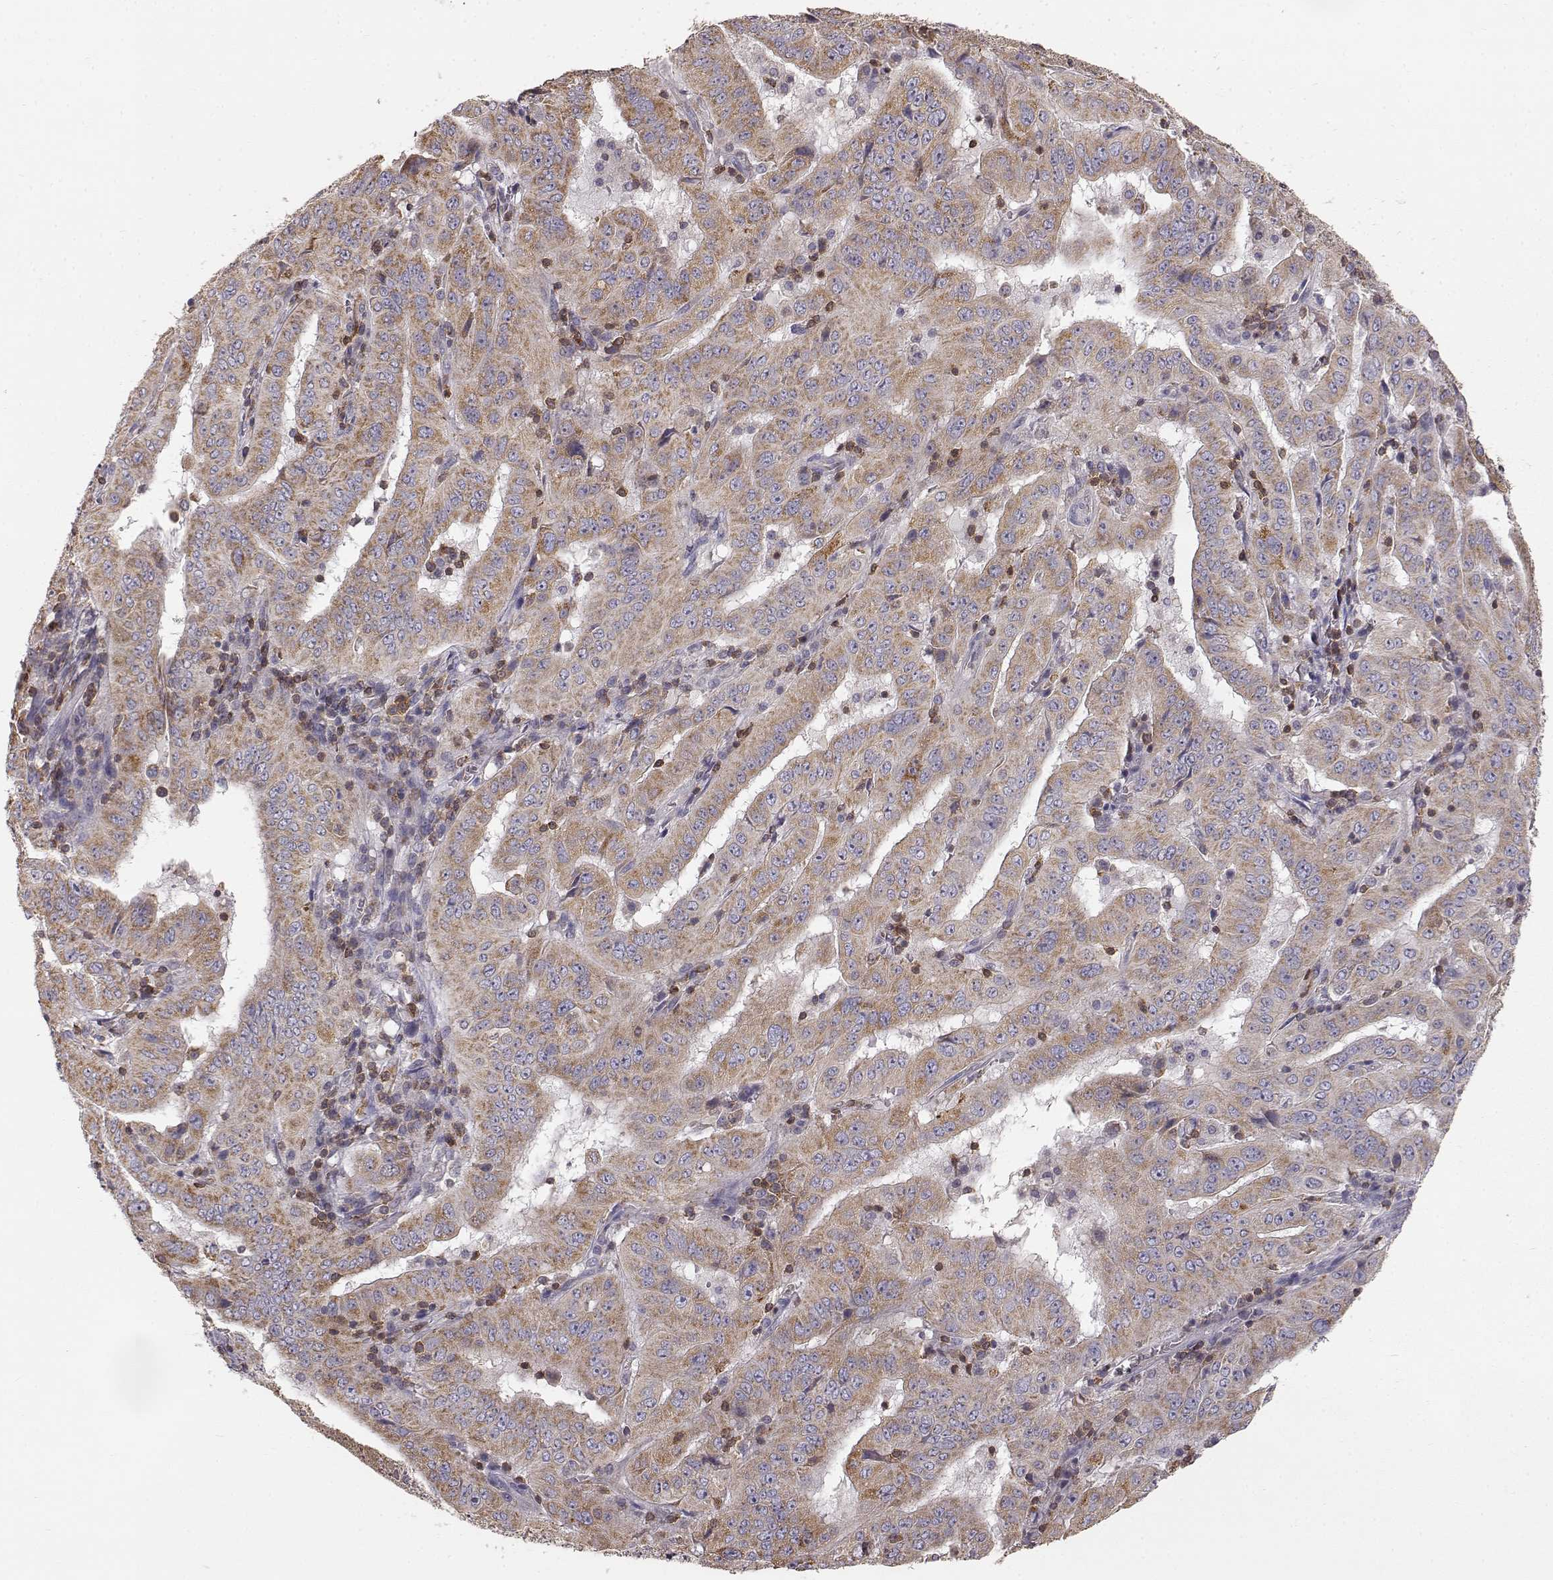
{"staining": {"intensity": "moderate", "quantity": ">75%", "location": "cytoplasmic/membranous"}, "tissue": "pancreatic cancer", "cell_type": "Tumor cells", "image_type": "cancer", "snomed": [{"axis": "morphology", "description": "Adenocarcinoma, NOS"}, {"axis": "topography", "description": "Pancreas"}], "caption": "DAB (3,3'-diaminobenzidine) immunohistochemical staining of adenocarcinoma (pancreatic) displays moderate cytoplasmic/membranous protein expression in approximately >75% of tumor cells. (DAB (3,3'-diaminobenzidine) IHC with brightfield microscopy, high magnification).", "gene": "GRAP2", "patient": {"sex": "male", "age": 63}}